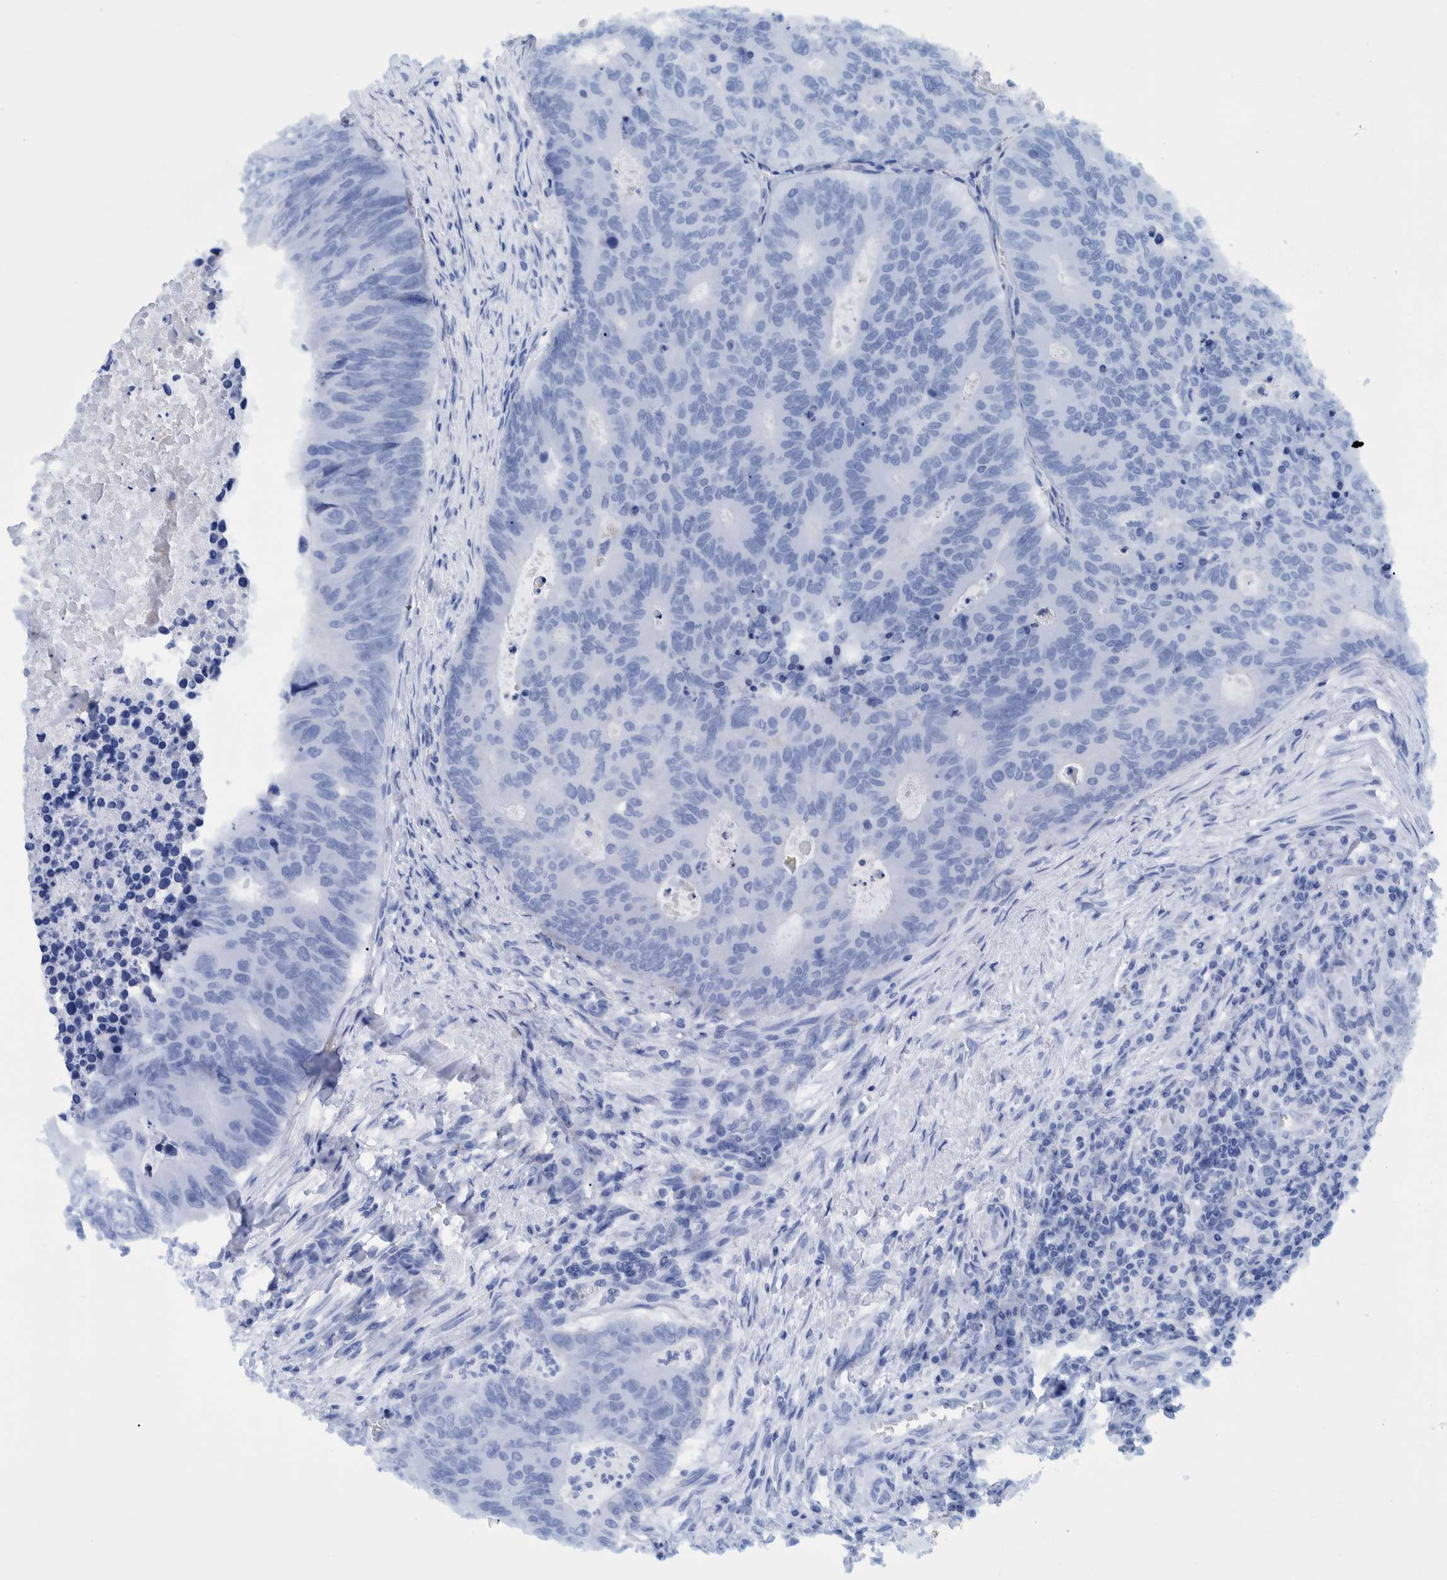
{"staining": {"intensity": "negative", "quantity": "none", "location": "none"}, "tissue": "colorectal cancer", "cell_type": "Tumor cells", "image_type": "cancer", "snomed": [{"axis": "morphology", "description": "Adenocarcinoma, NOS"}, {"axis": "topography", "description": "Colon"}], "caption": "An IHC histopathology image of colorectal cancer (adenocarcinoma) is shown. There is no staining in tumor cells of colorectal cancer (adenocarcinoma). Brightfield microscopy of immunohistochemistry stained with DAB (3,3'-diaminobenzidine) (brown) and hematoxylin (blue), captured at high magnification.", "gene": "BZW2", "patient": {"sex": "male", "age": 87}}